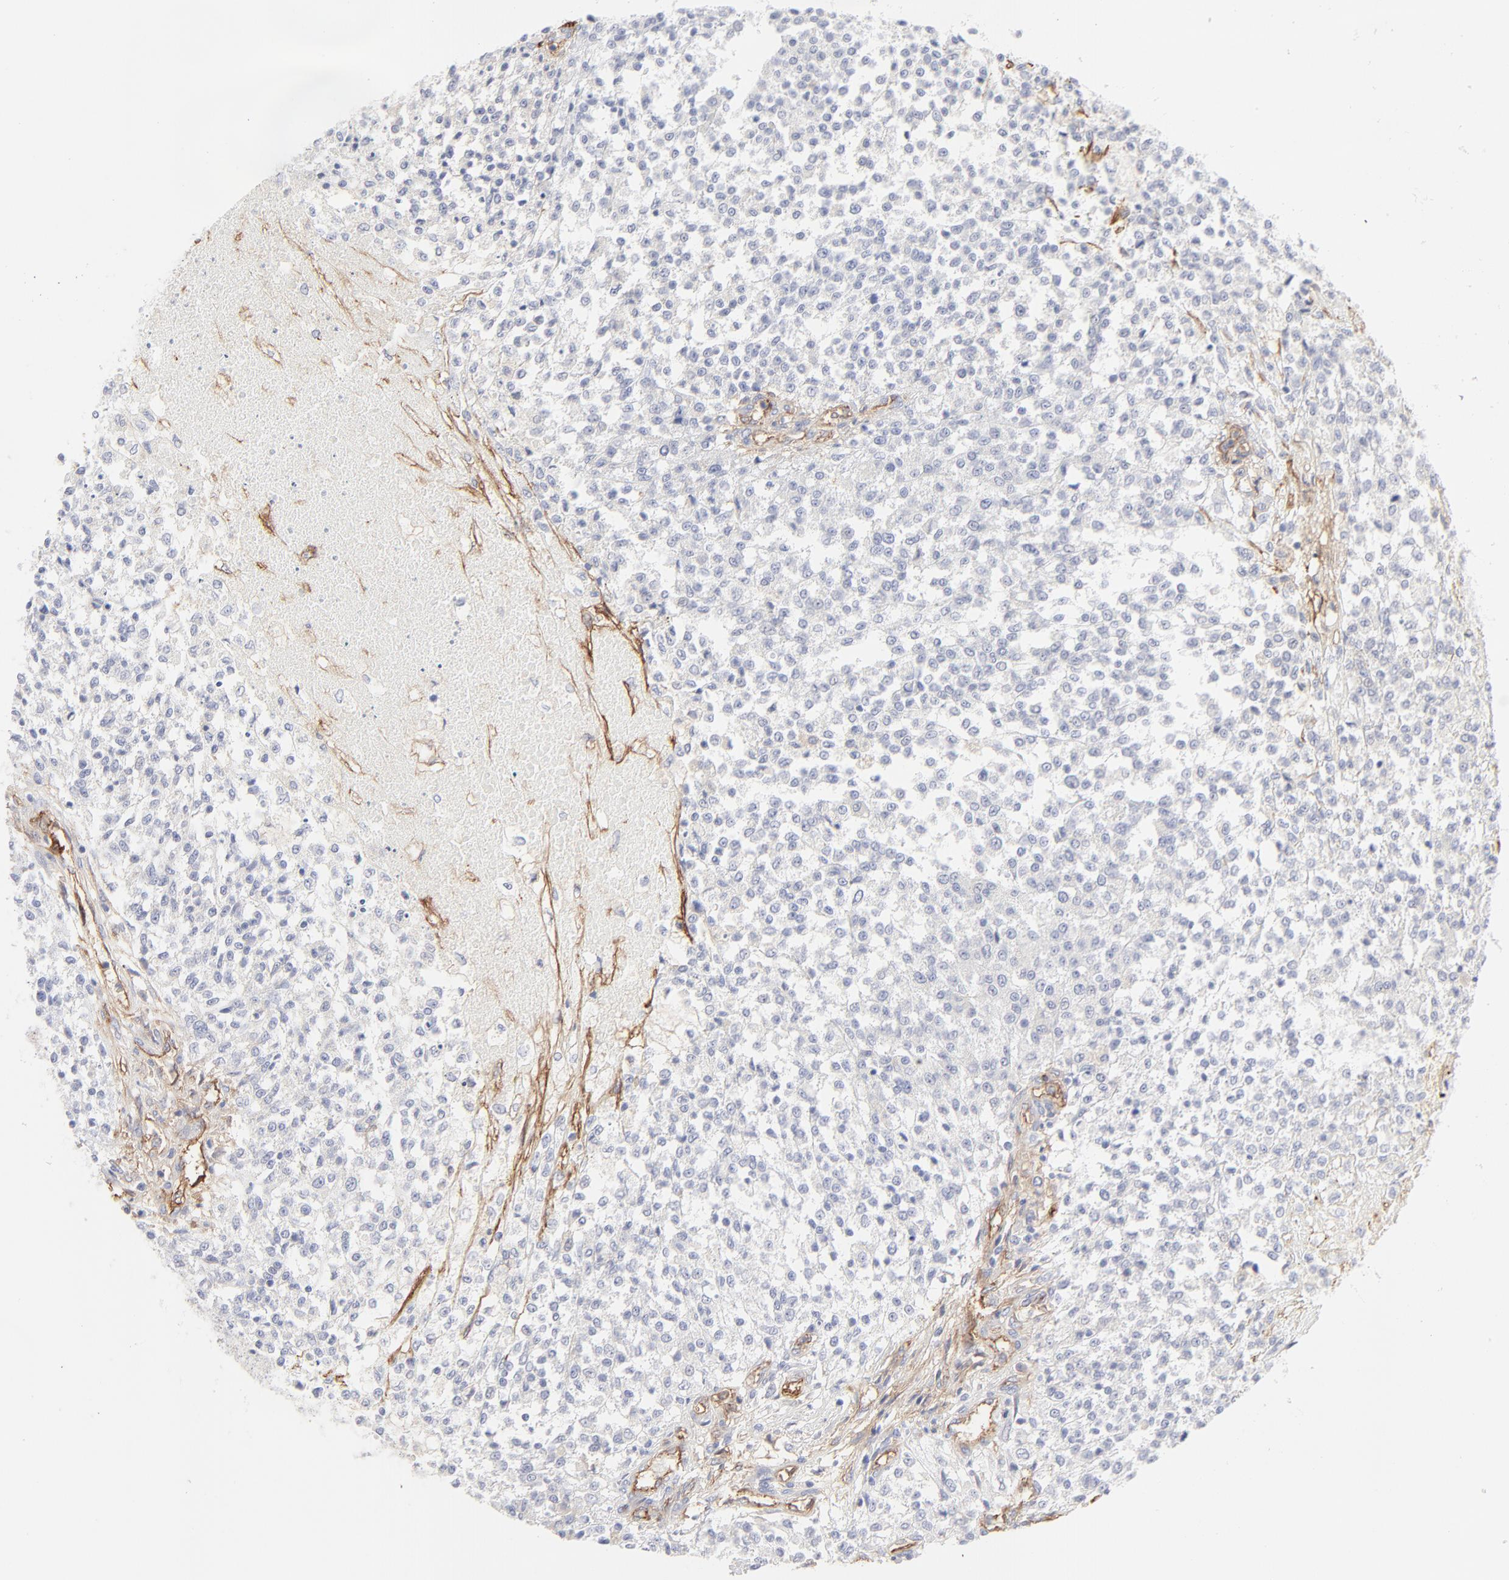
{"staining": {"intensity": "negative", "quantity": "none", "location": "none"}, "tissue": "testis cancer", "cell_type": "Tumor cells", "image_type": "cancer", "snomed": [{"axis": "morphology", "description": "Seminoma, NOS"}, {"axis": "topography", "description": "Testis"}], "caption": "There is no significant positivity in tumor cells of seminoma (testis).", "gene": "ITGA5", "patient": {"sex": "male", "age": 59}}